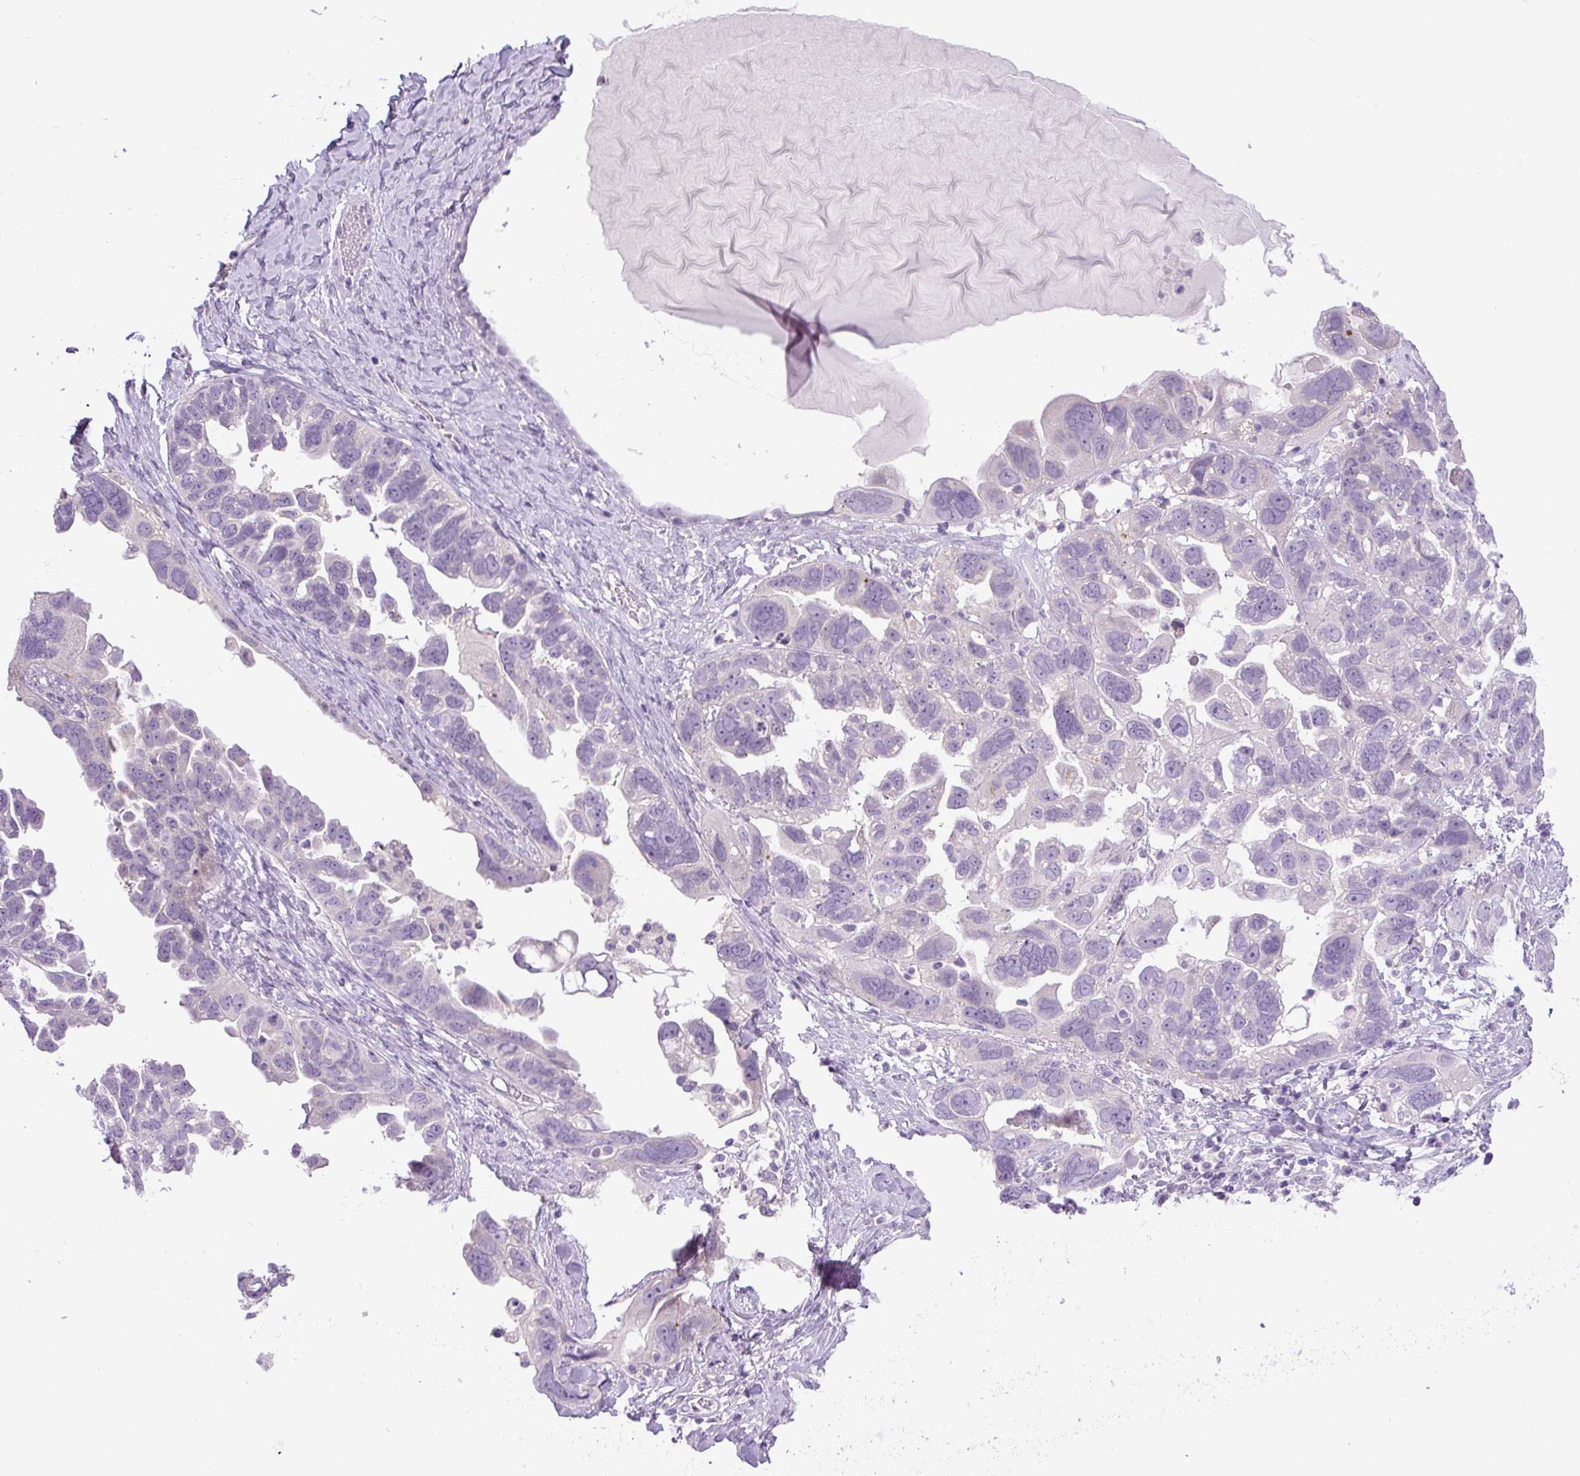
{"staining": {"intensity": "negative", "quantity": "none", "location": "none"}, "tissue": "ovarian cancer", "cell_type": "Tumor cells", "image_type": "cancer", "snomed": [{"axis": "morphology", "description": "Cystadenocarcinoma, serous, NOS"}, {"axis": "topography", "description": "Ovary"}], "caption": "Micrograph shows no significant protein expression in tumor cells of ovarian cancer (serous cystadenocarcinoma).", "gene": "UBL3", "patient": {"sex": "female", "age": 79}}